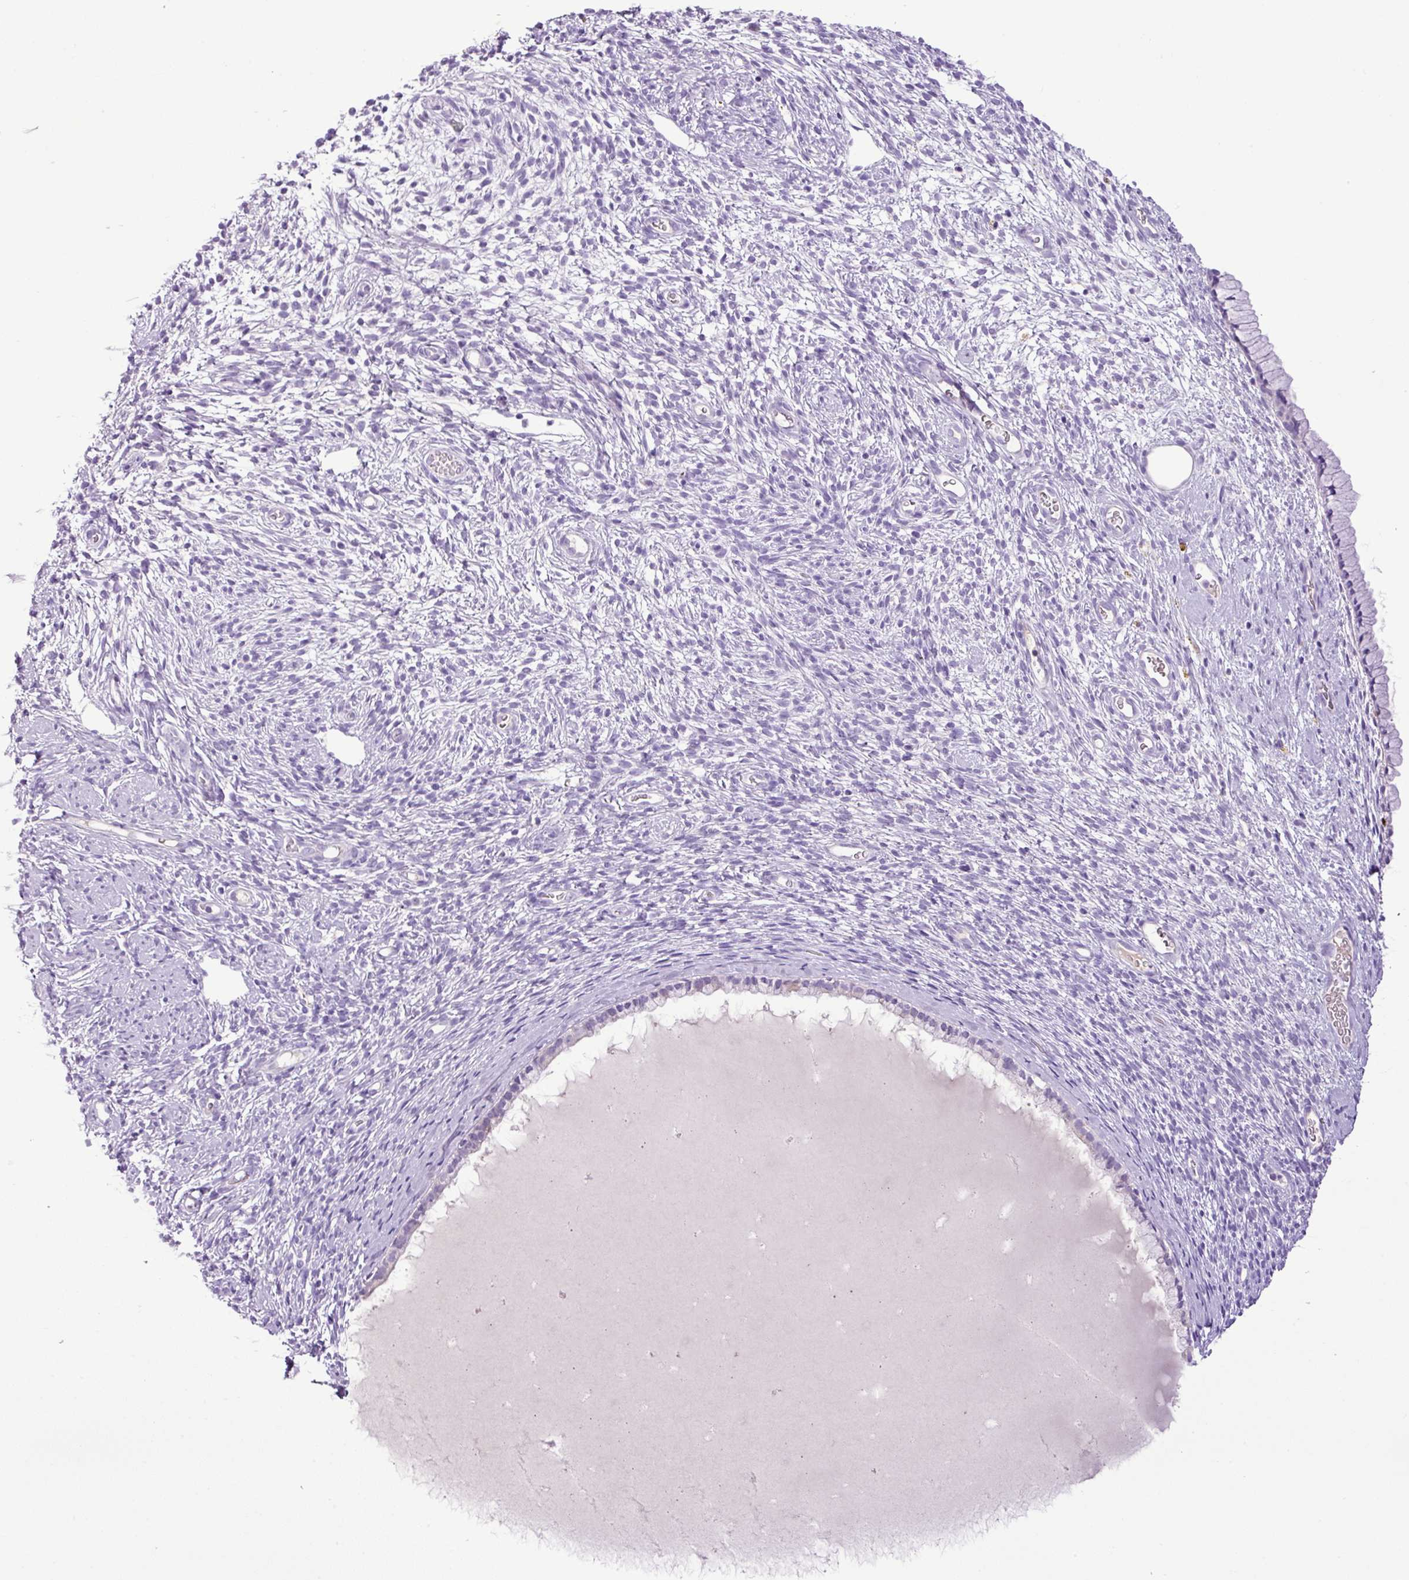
{"staining": {"intensity": "negative", "quantity": "none", "location": "none"}, "tissue": "cervix", "cell_type": "Glandular cells", "image_type": "normal", "snomed": [{"axis": "morphology", "description": "Normal tissue, NOS"}, {"axis": "topography", "description": "Cervix"}], "caption": "IHC histopathology image of unremarkable cervix: human cervix stained with DAB (3,3'-diaminobenzidine) exhibits no significant protein staining in glandular cells. (DAB immunohistochemistry (IHC) with hematoxylin counter stain).", "gene": "HTR3E", "patient": {"sex": "female", "age": 76}}